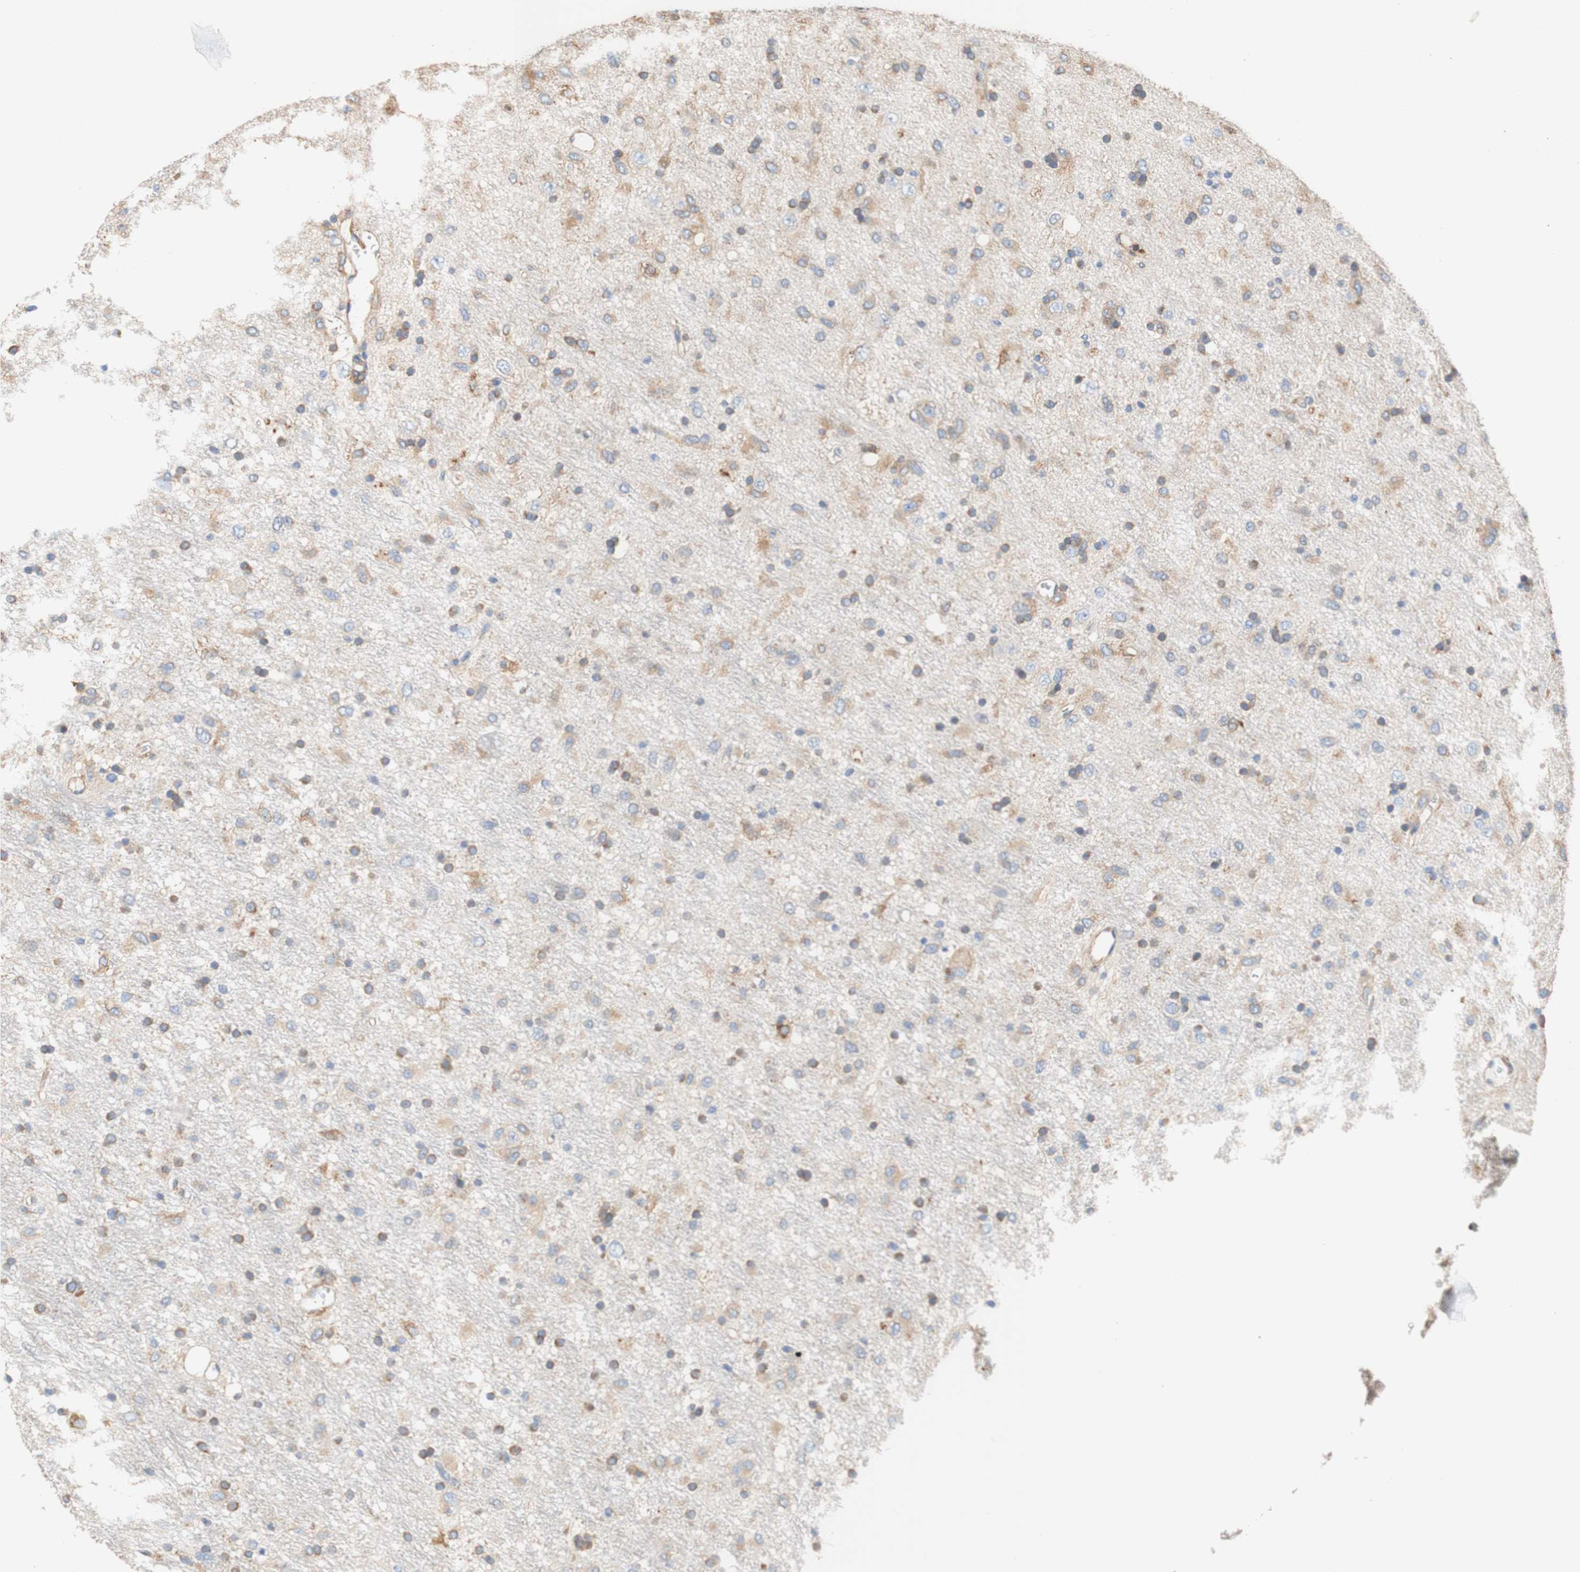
{"staining": {"intensity": "weak", "quantity": "25%-75%", "location": "cytoplasmic/membranous"}, "tissue": "glioma", "cell_type": "Tumor cells", "image_type": "cancer", "snomed": [{"axis": "morphology", "description": "Glioma, malignant, Low grade"}, {"axis": "topography", "description": "Brain"}], "caption": "This micrograph displays glioma stained with IHC to label a protein in brown. The cytoplasmic/membranous of tumor cells show weak positivity for the protein. Nuclei are counter-stained blue.", "gene": "EIF2AK4", "patient": {"sex": "male", "age": 77}}